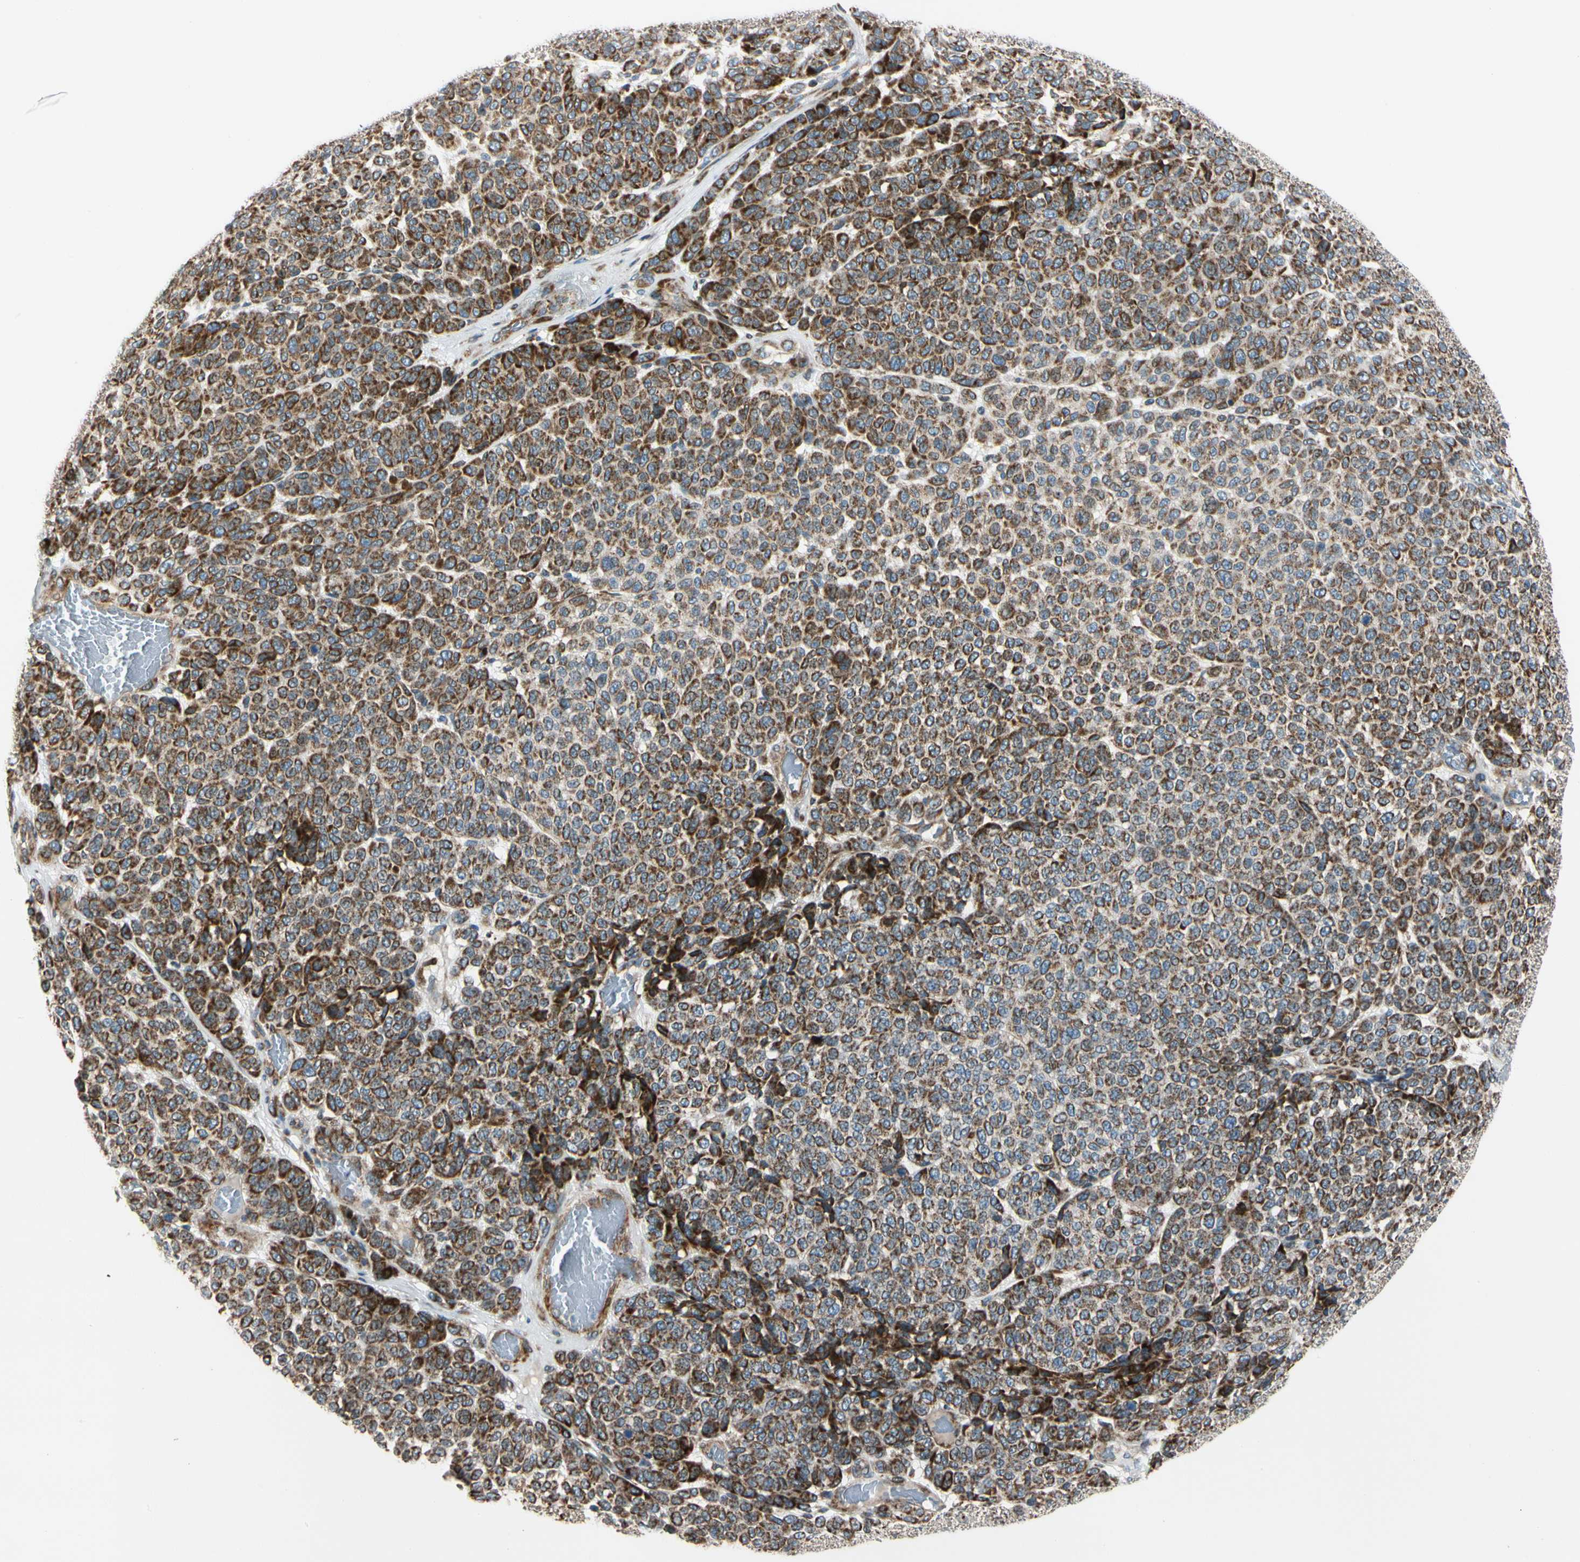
{"staining": {"intensity": "strong", "quantity": ">75%", "location": "cytoplasmic/membranous"}, "tissue": "melanoma", "cell_type": "Tumor cells", "image_type": "cancer", "snomed": [{"axis": "morphology", "description": "Malignant melanoma, NOS"}, {"axis": "topography", "description": "Skin"}], "caption": "High-magnification brightfield microscopy of malignant melanoma stained with DAB (brown) and counterstained with hematoxylin (blue). tumor cells exhibit strong cytoplasmic/membranous staining is present in about>75% of cells.", "gene": "MRPL9", "patient": {"sex": "male", "age": 59}}